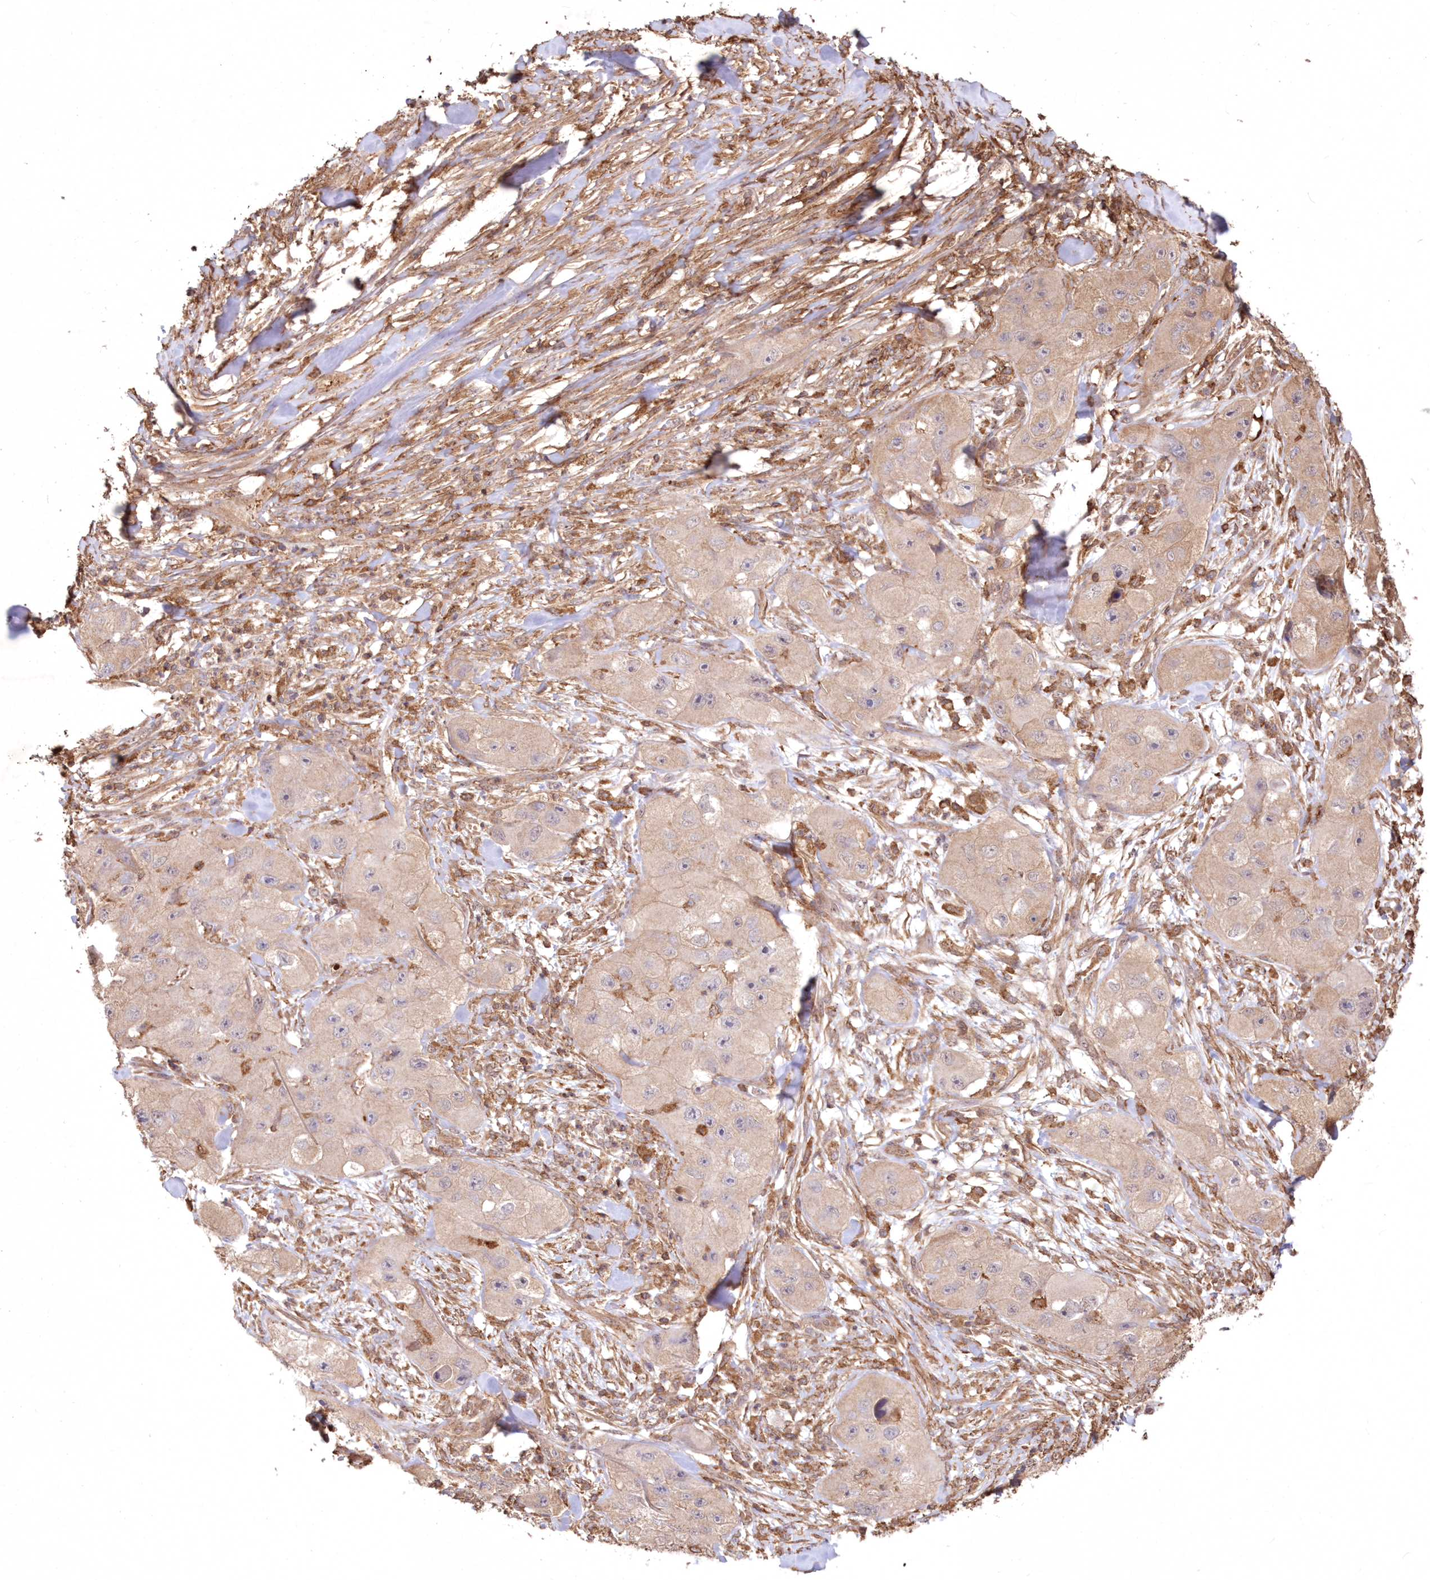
{"staining": {"intensity": "weak", "quantity": "<25%", "location": "cytoplasmic/membranous"}, "tissue": "skin cancer", "cell_type": "Tumor cells", "image_type": "cancer", "snomed": [{"axis": "morphology", "description": "Squamous cell carcinoma, NOS"}, {"axis": "topography", "description": "Skin"}, {"axis": "topography", "description": "Subcutis"}], "caption": "Image shows no protein staining in tumor cells of skin cancer (squamous cell carcinoma) tissue. The staining is performed using DAB (3,3'-diaminobenzidine) brown chromogen with nuclei counter-stained in using hematoxylin.", "gene": "TMEM139", "patient": {"sex": "male", "age": 73}}